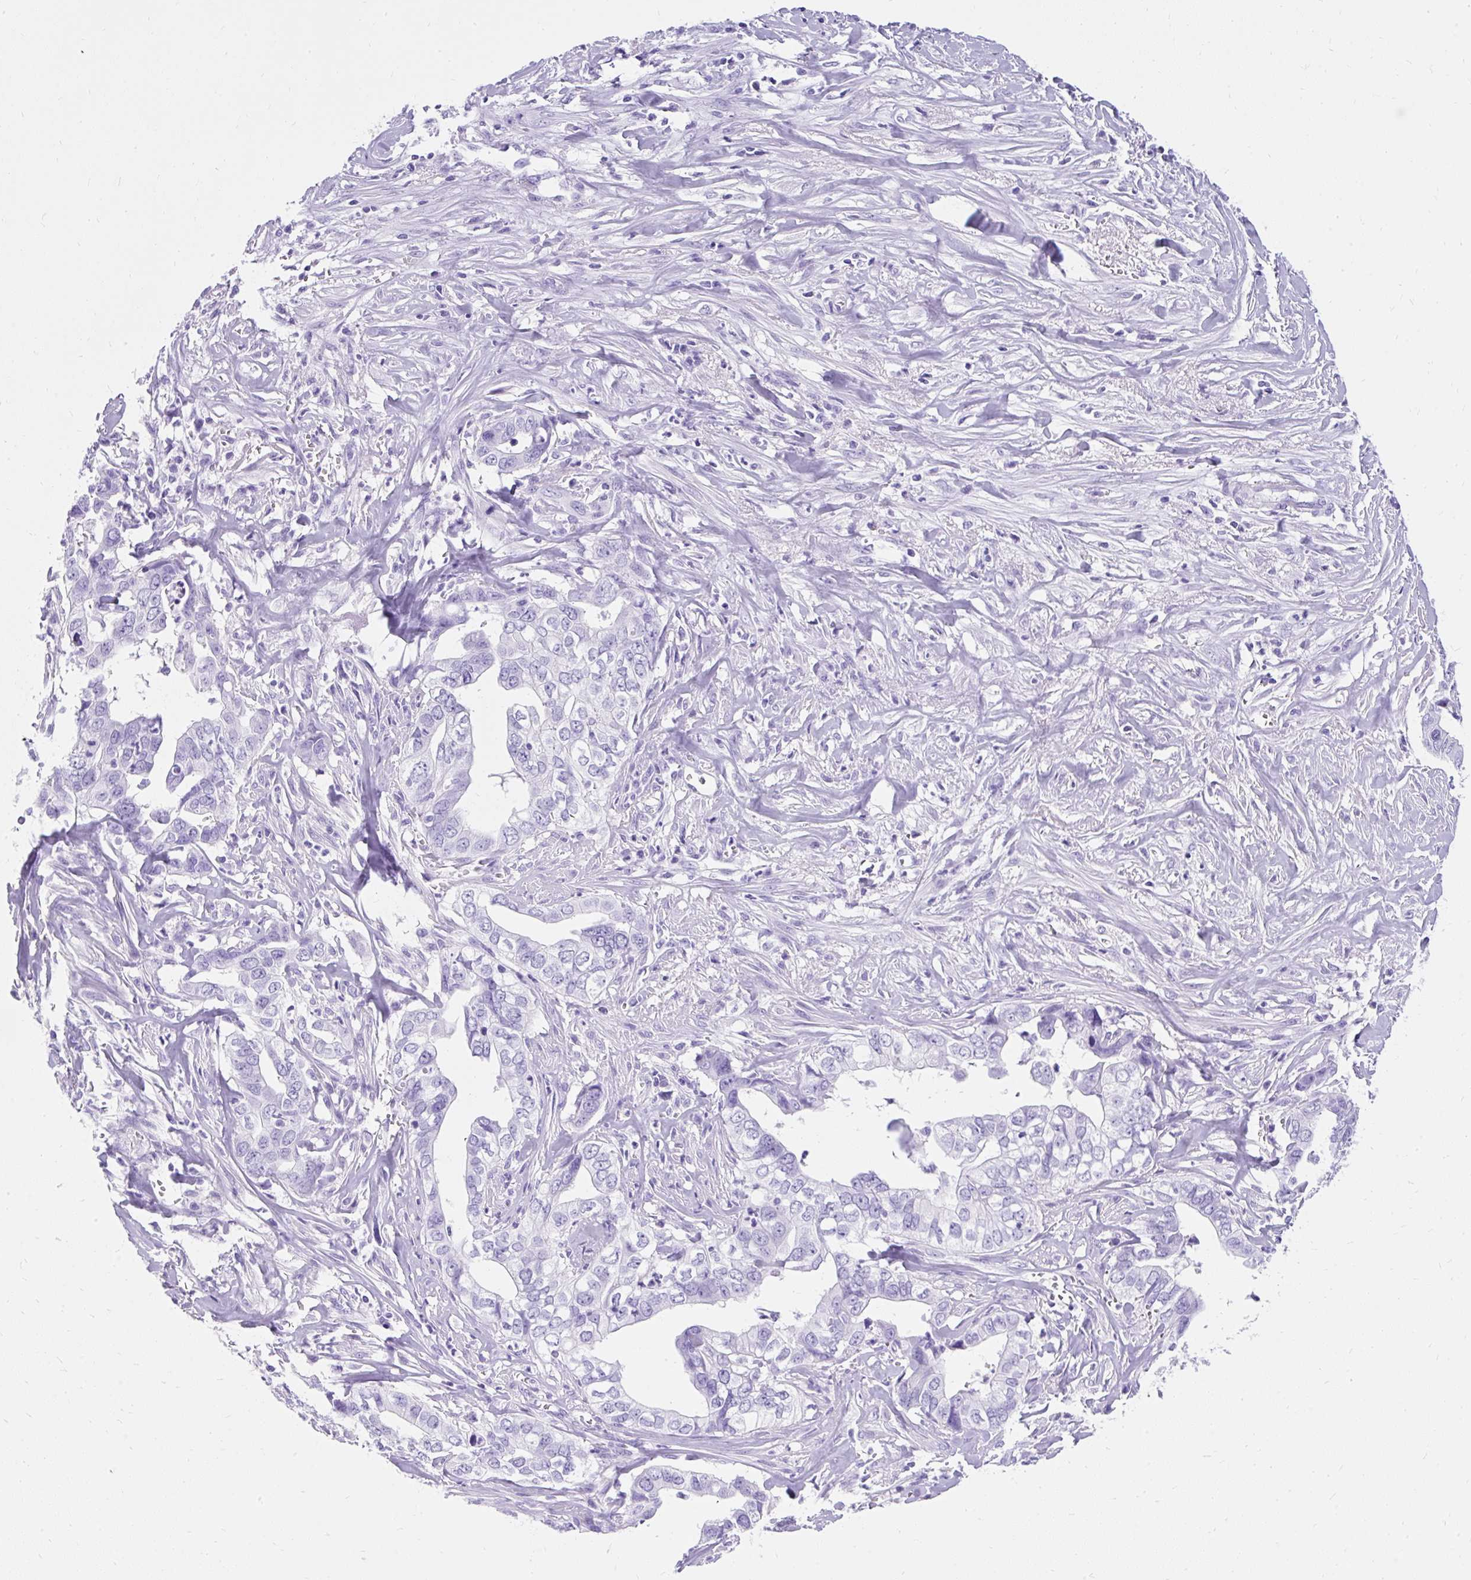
{"staining": {"intensity": "negative", "quantity": "none", "location": "none"}, "tissue": "liver cancer", "cell_type": "Tumor cells", "image_type": "cancer", "snomed": [{"axis": "morphology", "description": "Cholangiocarcinoma"}, {"axis": "topography", "description": "Liver"}], "caption": "Immunohistochemical staining of liver cancer (cholangiocarcinoma) demonstrates no significant positivity in tumor cells.", "gene": "PVALB", "patient": {"sex": "female", "age": 79}}